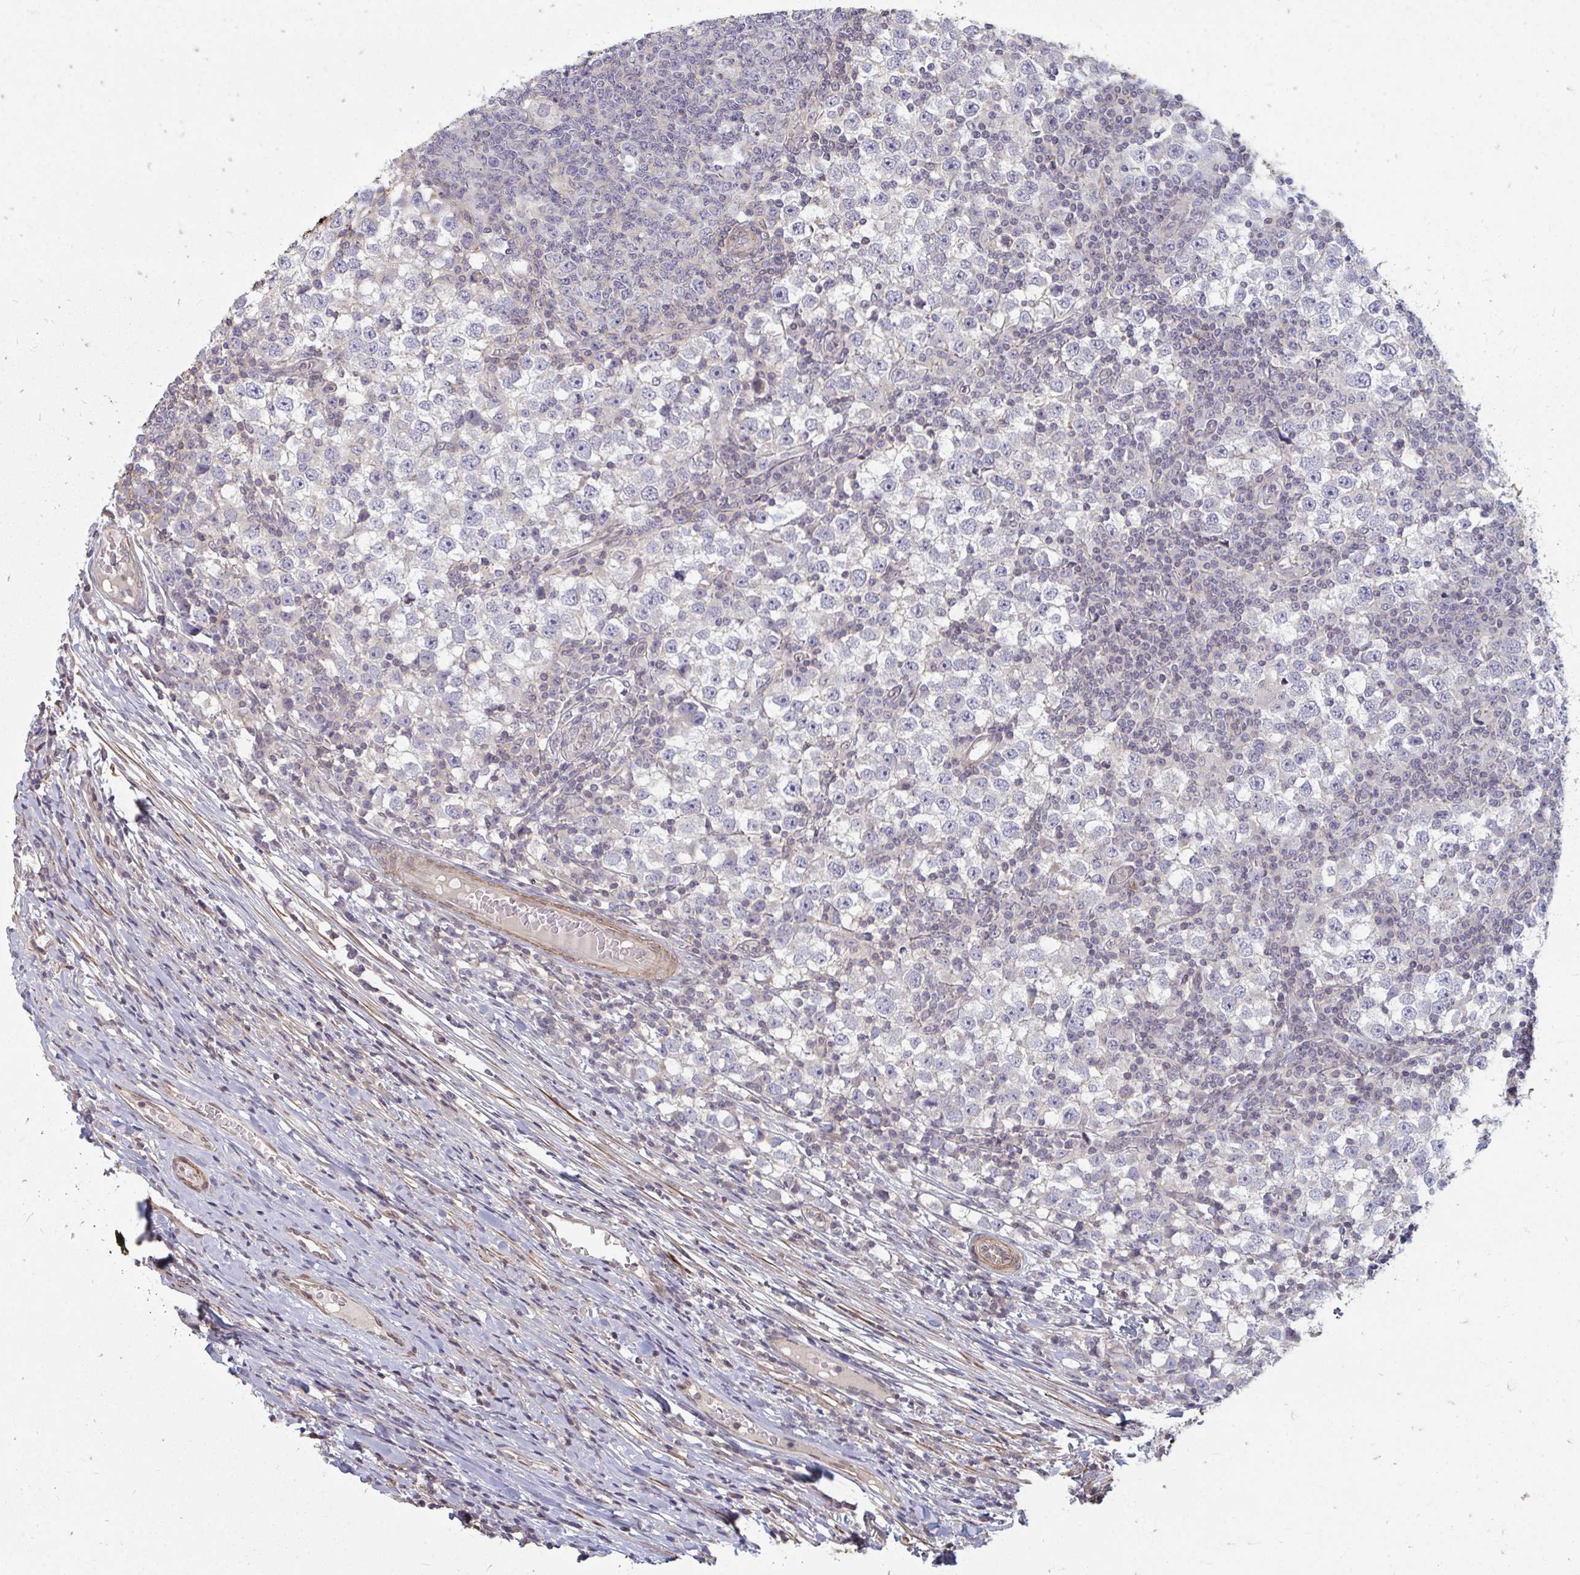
{"staining": {"intensity": "negative", "quantity": "none", "location": "none"}, "tissue": "testis cancer", "cell_type": "Tumor cells", "image_type": "cancer", "snomed": [{"axis": "morphology", "description": "Seminoma, NOS"}, {"axis": "topography", "description": "Testis"}], "caption": "High power microscopy photomicrograph of an immunohistochemistry (IHC) photomicrograph of testis cancer, revealing no significant staining in tumor cells.", "gene": "GPC5", "patient": {"sex": "male", "age": 65}}